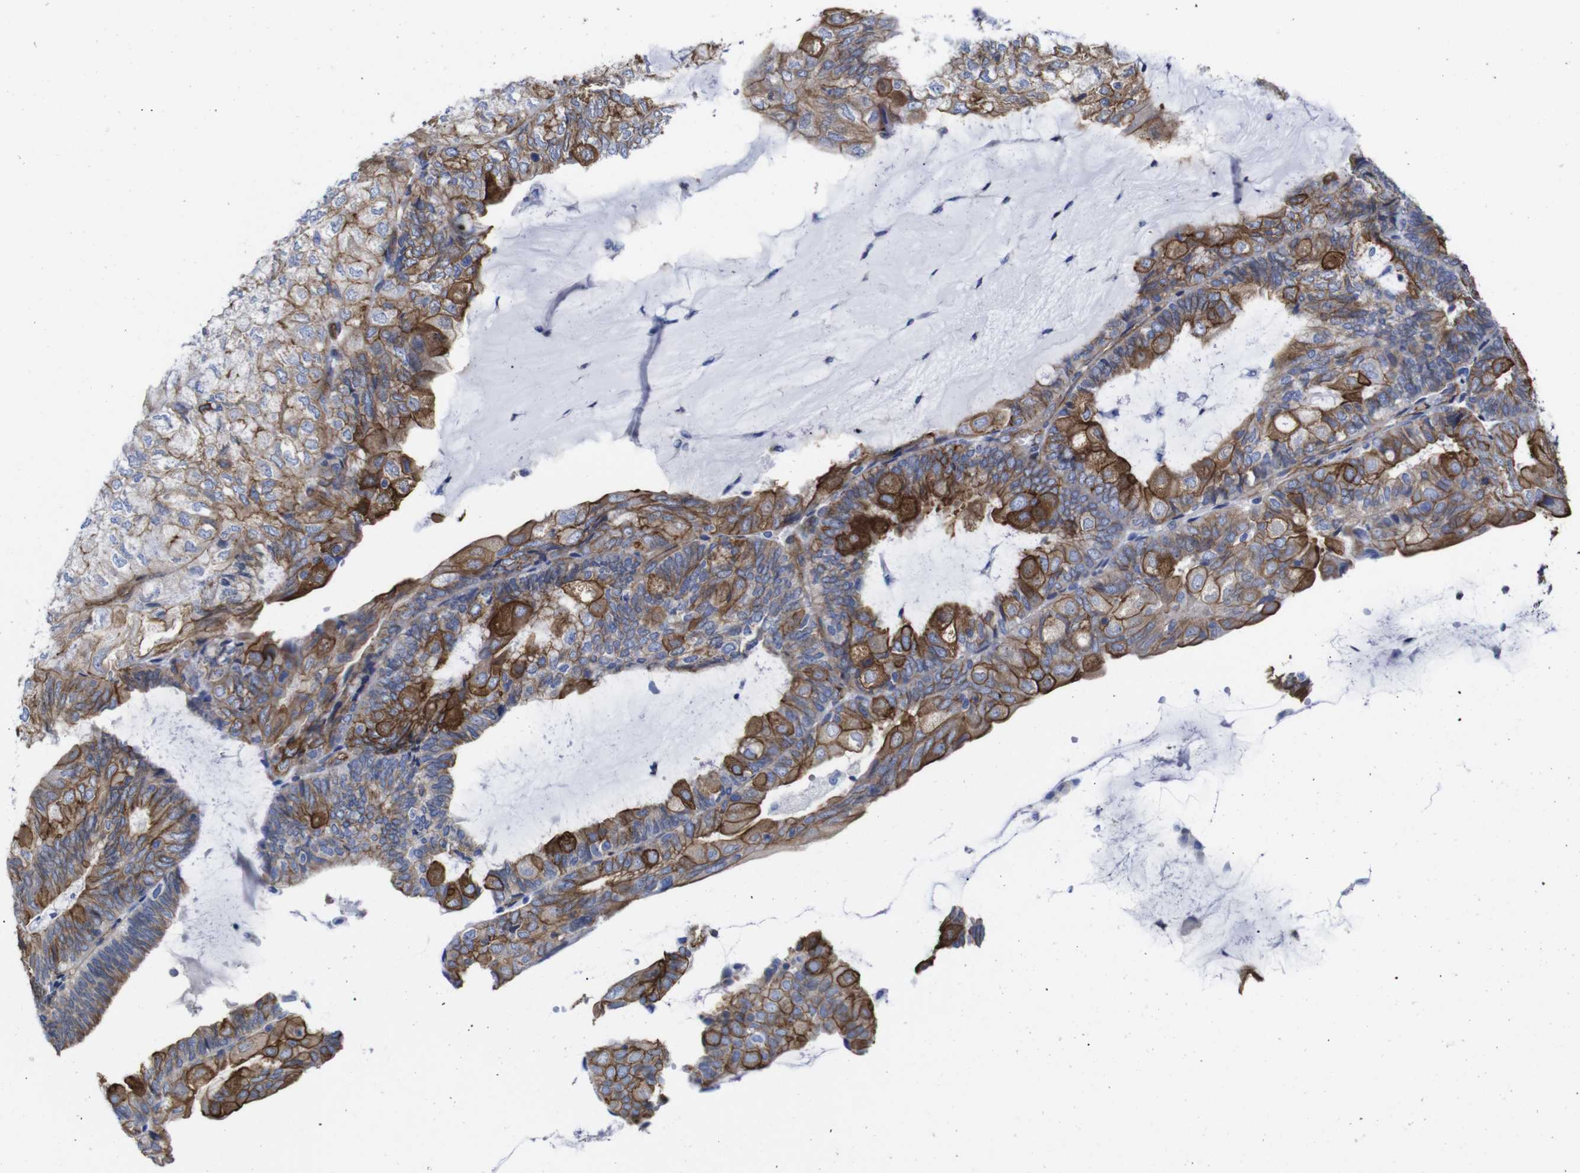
{"staining": {"intensity": "strong", "quantity": ">75%", "location": "cytoplasmic/membranous"}, "tissue": "endometrial cancer", "cell_type": "Tumor cells", "image_type": "cancer", "snomed": [{"axis": "morphology", "description": "Adenocarcinoma, NOS"}, {"axis": "topography", "description": "Endometrium"}], "caption": "Strong cytoplasmic/membranous staining is identified in approximately >75% of tumor cells in endometrial cancer. The staining was performed using DAB to visualize the protein expression in brown, while the nuclei were stained in blue with hematoxylin (Magnification: 20x).", "gene": "SPTBN1", "patient": {"sex": "female", "age": 81}}